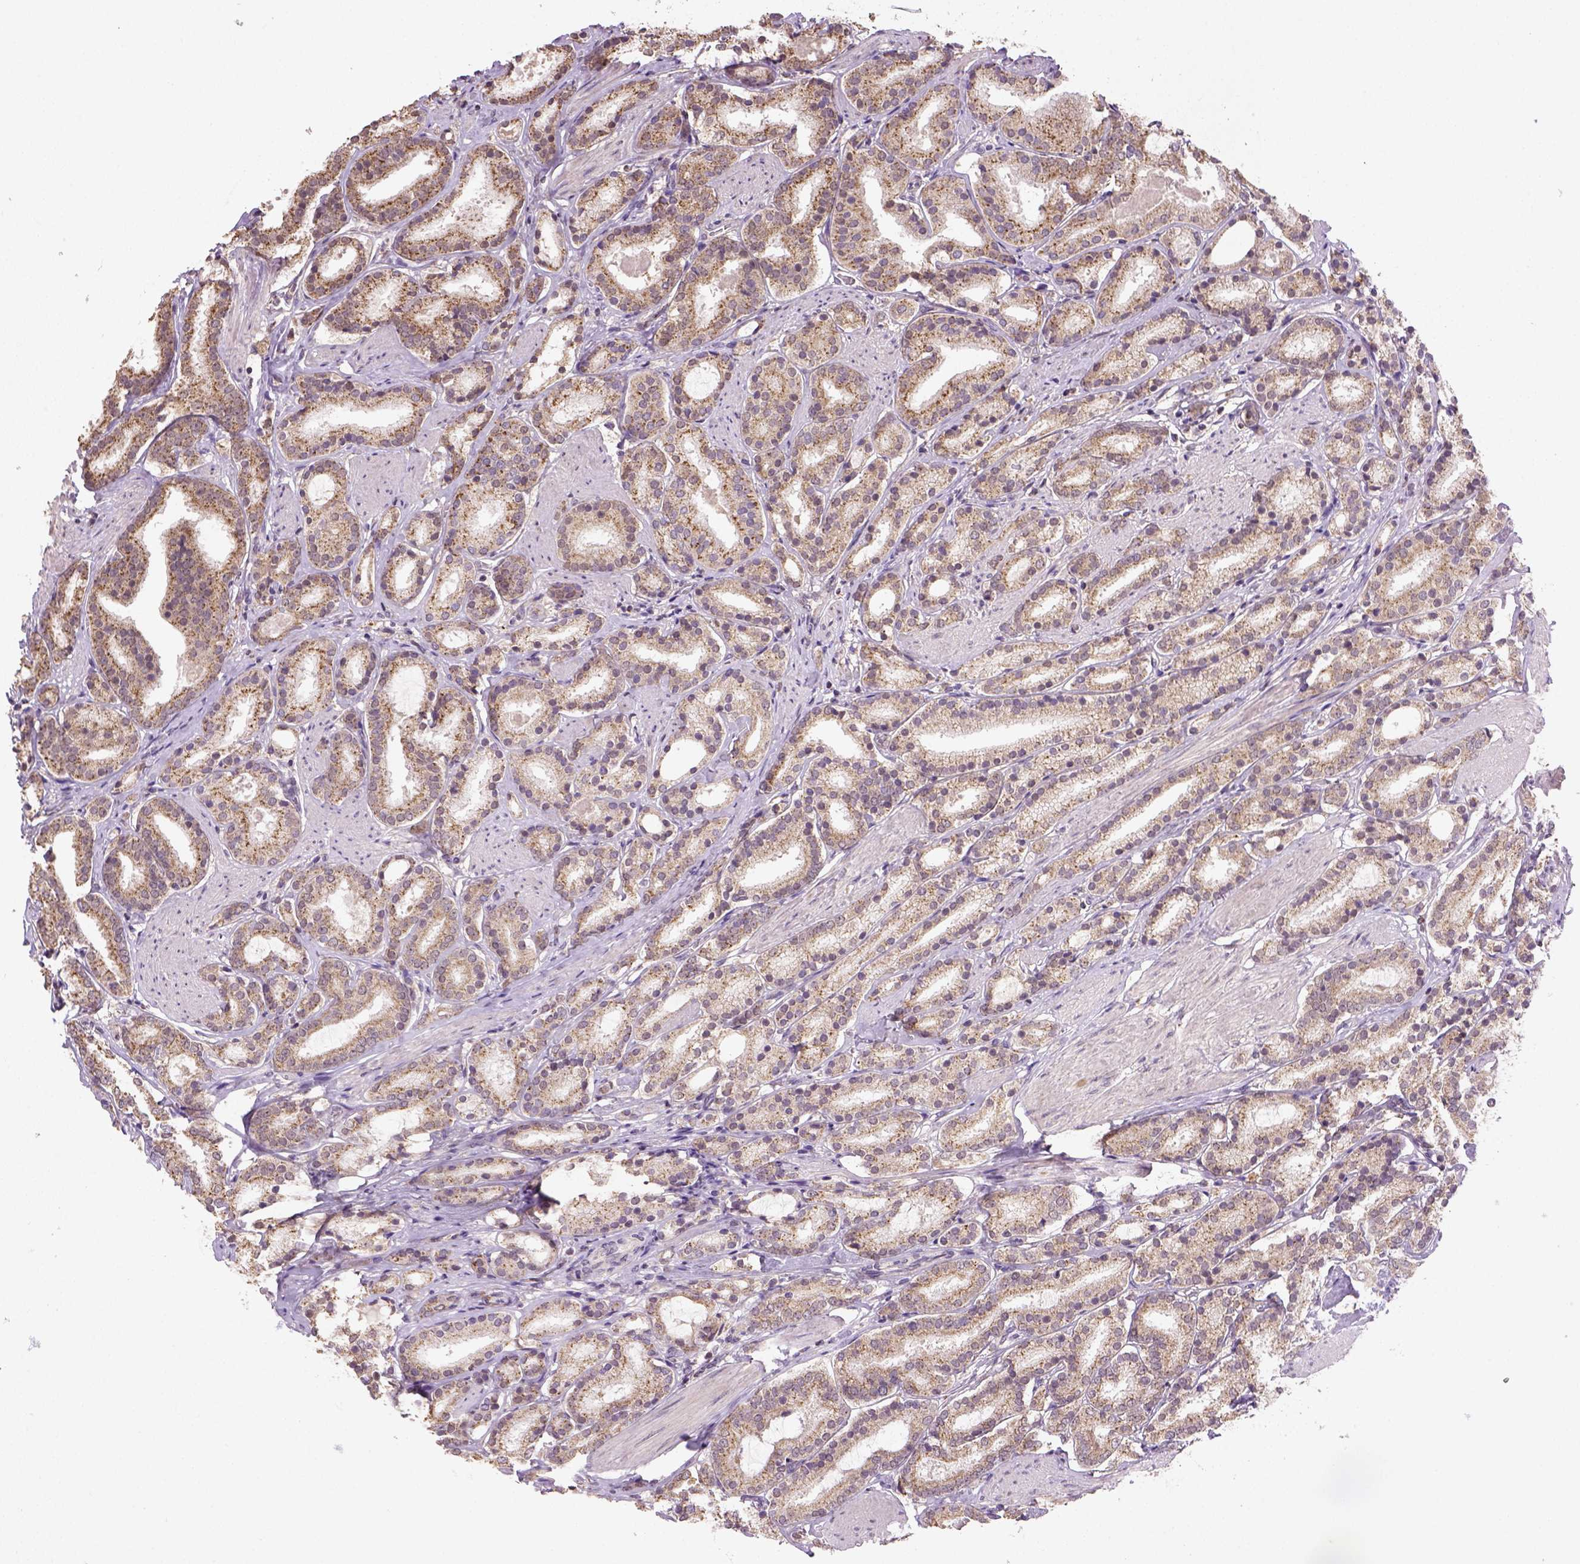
{"staining": {"intensity": "moderate", "quantity": ">75%", "location": "cytoplasmic/membranous"}, "tissue": "prostate cancer", "cell_type": "Tumor cells", "image_type": "cancer", "snomed": [{"axis": "morphology", "description": "Adenocarcinoma, High grade"}, {"axis": "topography", "description": "Prostate"}], "caption": "Adenocarcinoma (high-grade) (prostate) stained for a protein (brown) shows moderate cytoplasmic/membranous positive staining in approximately >75% of tumor cells.", "gene": "NUDT10", "patient": {"sex": "male", "age": 63}}